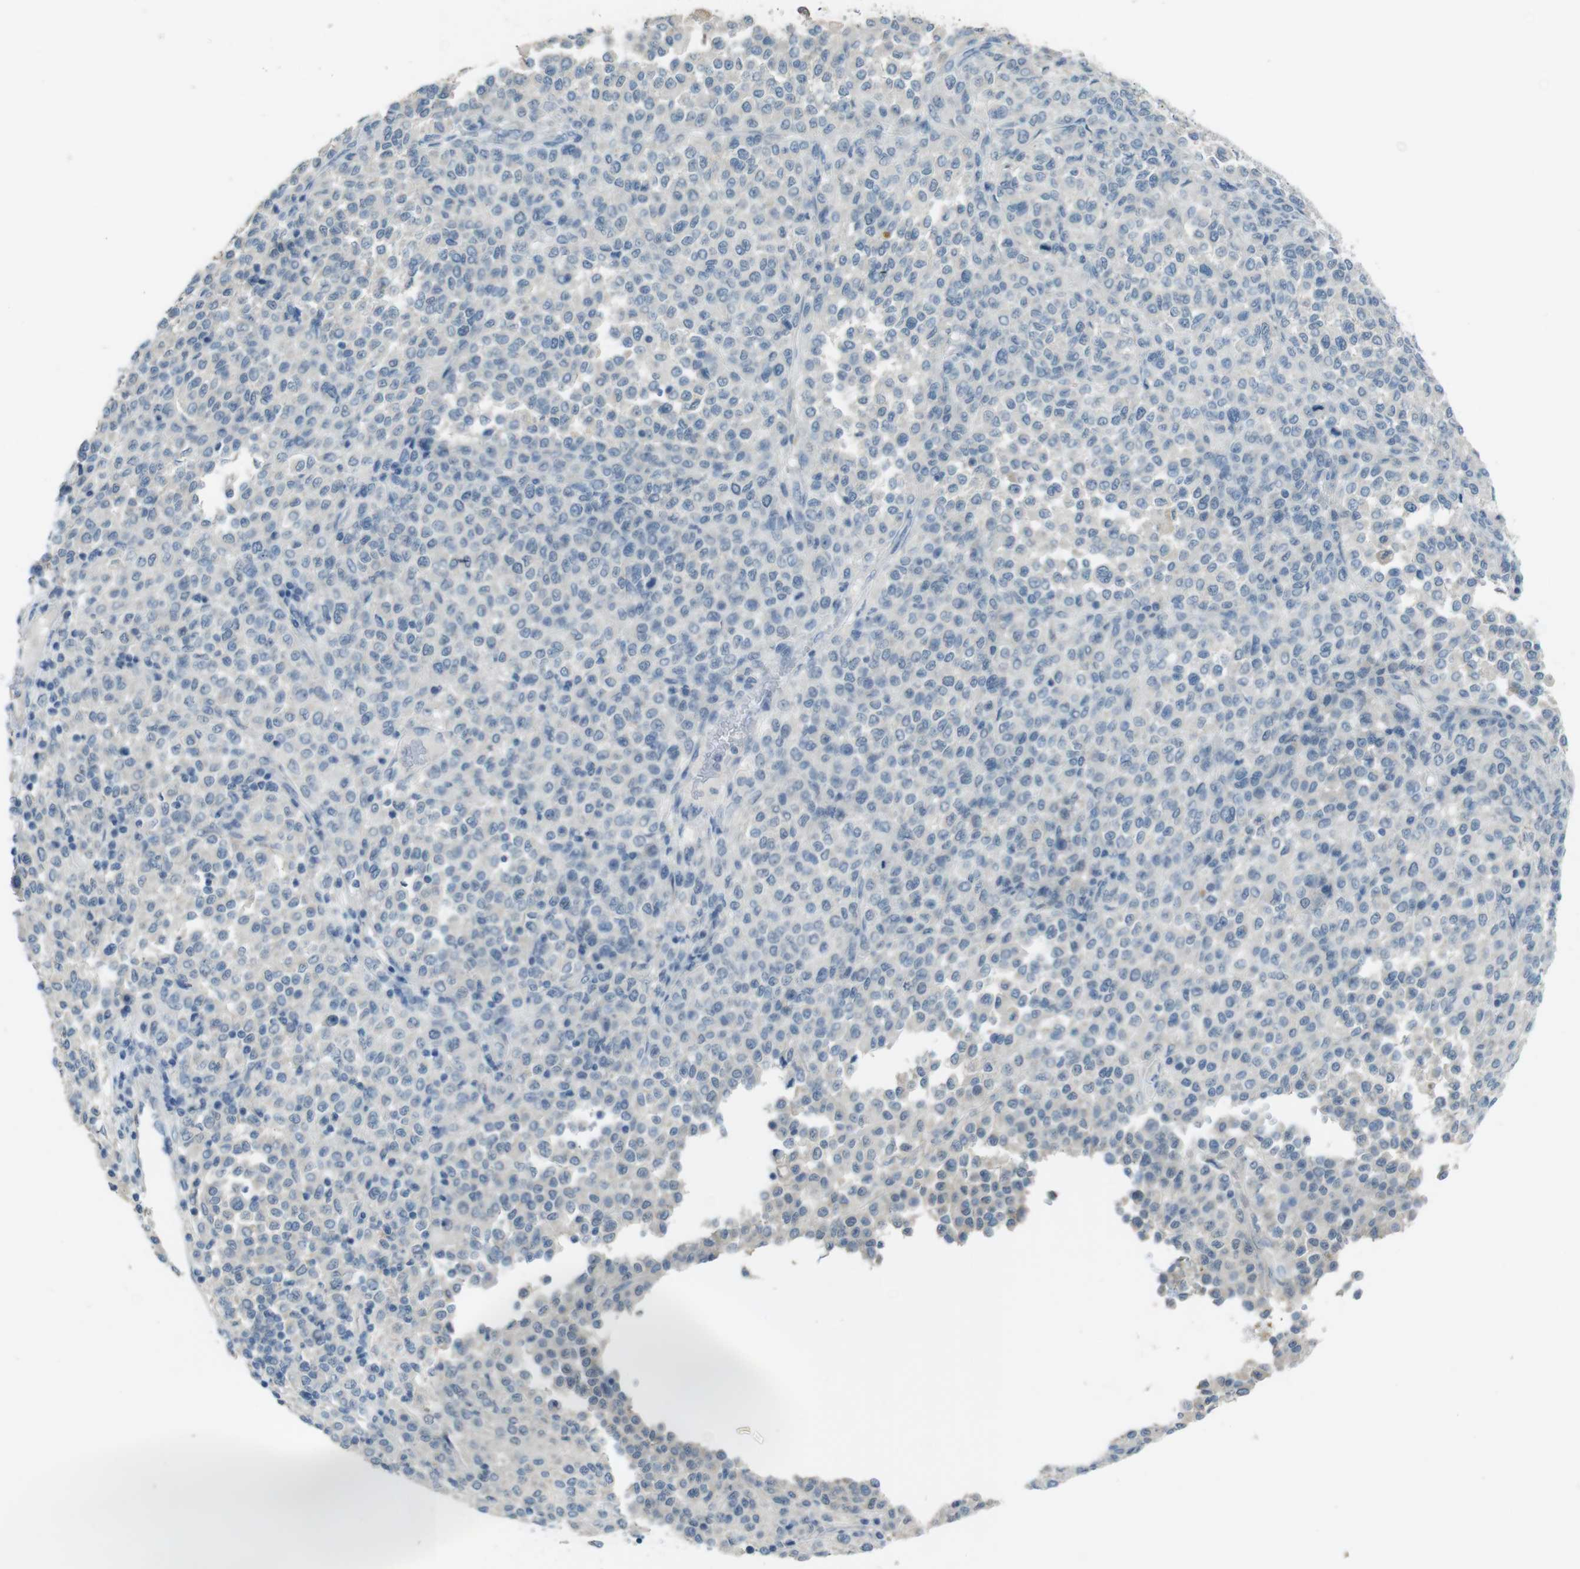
{"staining": {"intensity": "negative", "quantity": "none", "location": "none"}, "tissue": "melanoma", "cell_type": "Tumor cells", "image_type": "cancer", "snomed": [{"axis": "morphology", "description": "Malignant melanoma, Metastatic site"}, {"axis": "topography", "description": "Pancreas"}], "caption": "This image is of melanoma stained with immunohistochemistry (IHC) to label a protein in brown with the nuclei are counter-stained blue. There is no positivity in tumor cells.", "gene": "ENTPD7", "patient": {"sex": "female", "age": 30}}